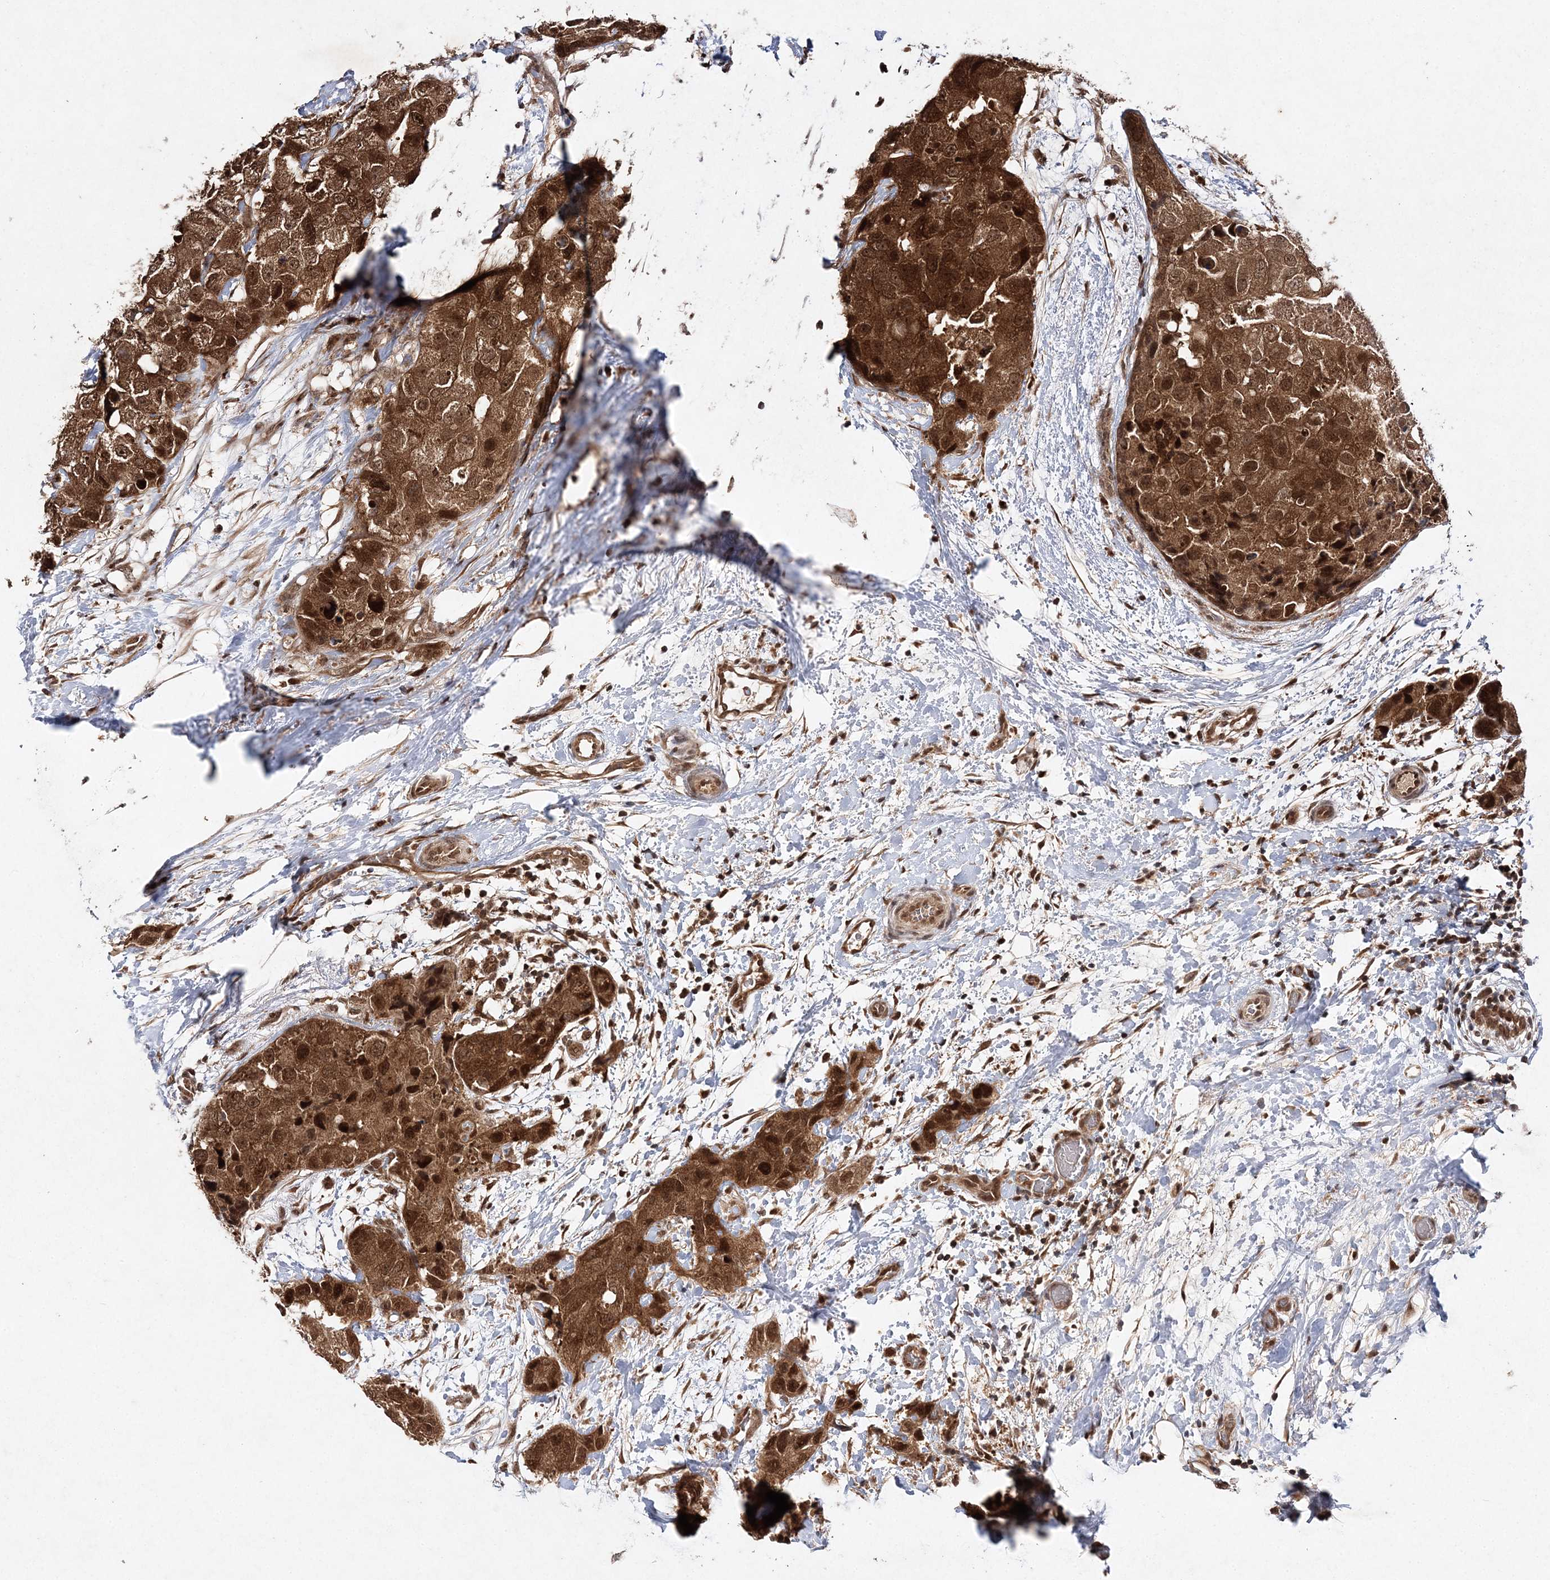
{"staining": {"intensity": "strong", "quantity": ">75%", "location": "cytoplasmic/membranous,nuclear"}, "tissue": "breast cancer", "cell_type": "Tumor cells", "image_type": "cancer", "snomed": [{"axis": "morphology", "description": "Duct carcinoma"}, {"axis": "topography", "description": "Breast"}], "caption": "Human breast infiltrating ductal carcinoma stained for a protein (brown) shows strong cytoplasmic/membranous and nuclear positive positivity in approximately >75% of tumor cells.", "gene": "NIF3L1", "patient": {"sex": "female", "age": 62}}